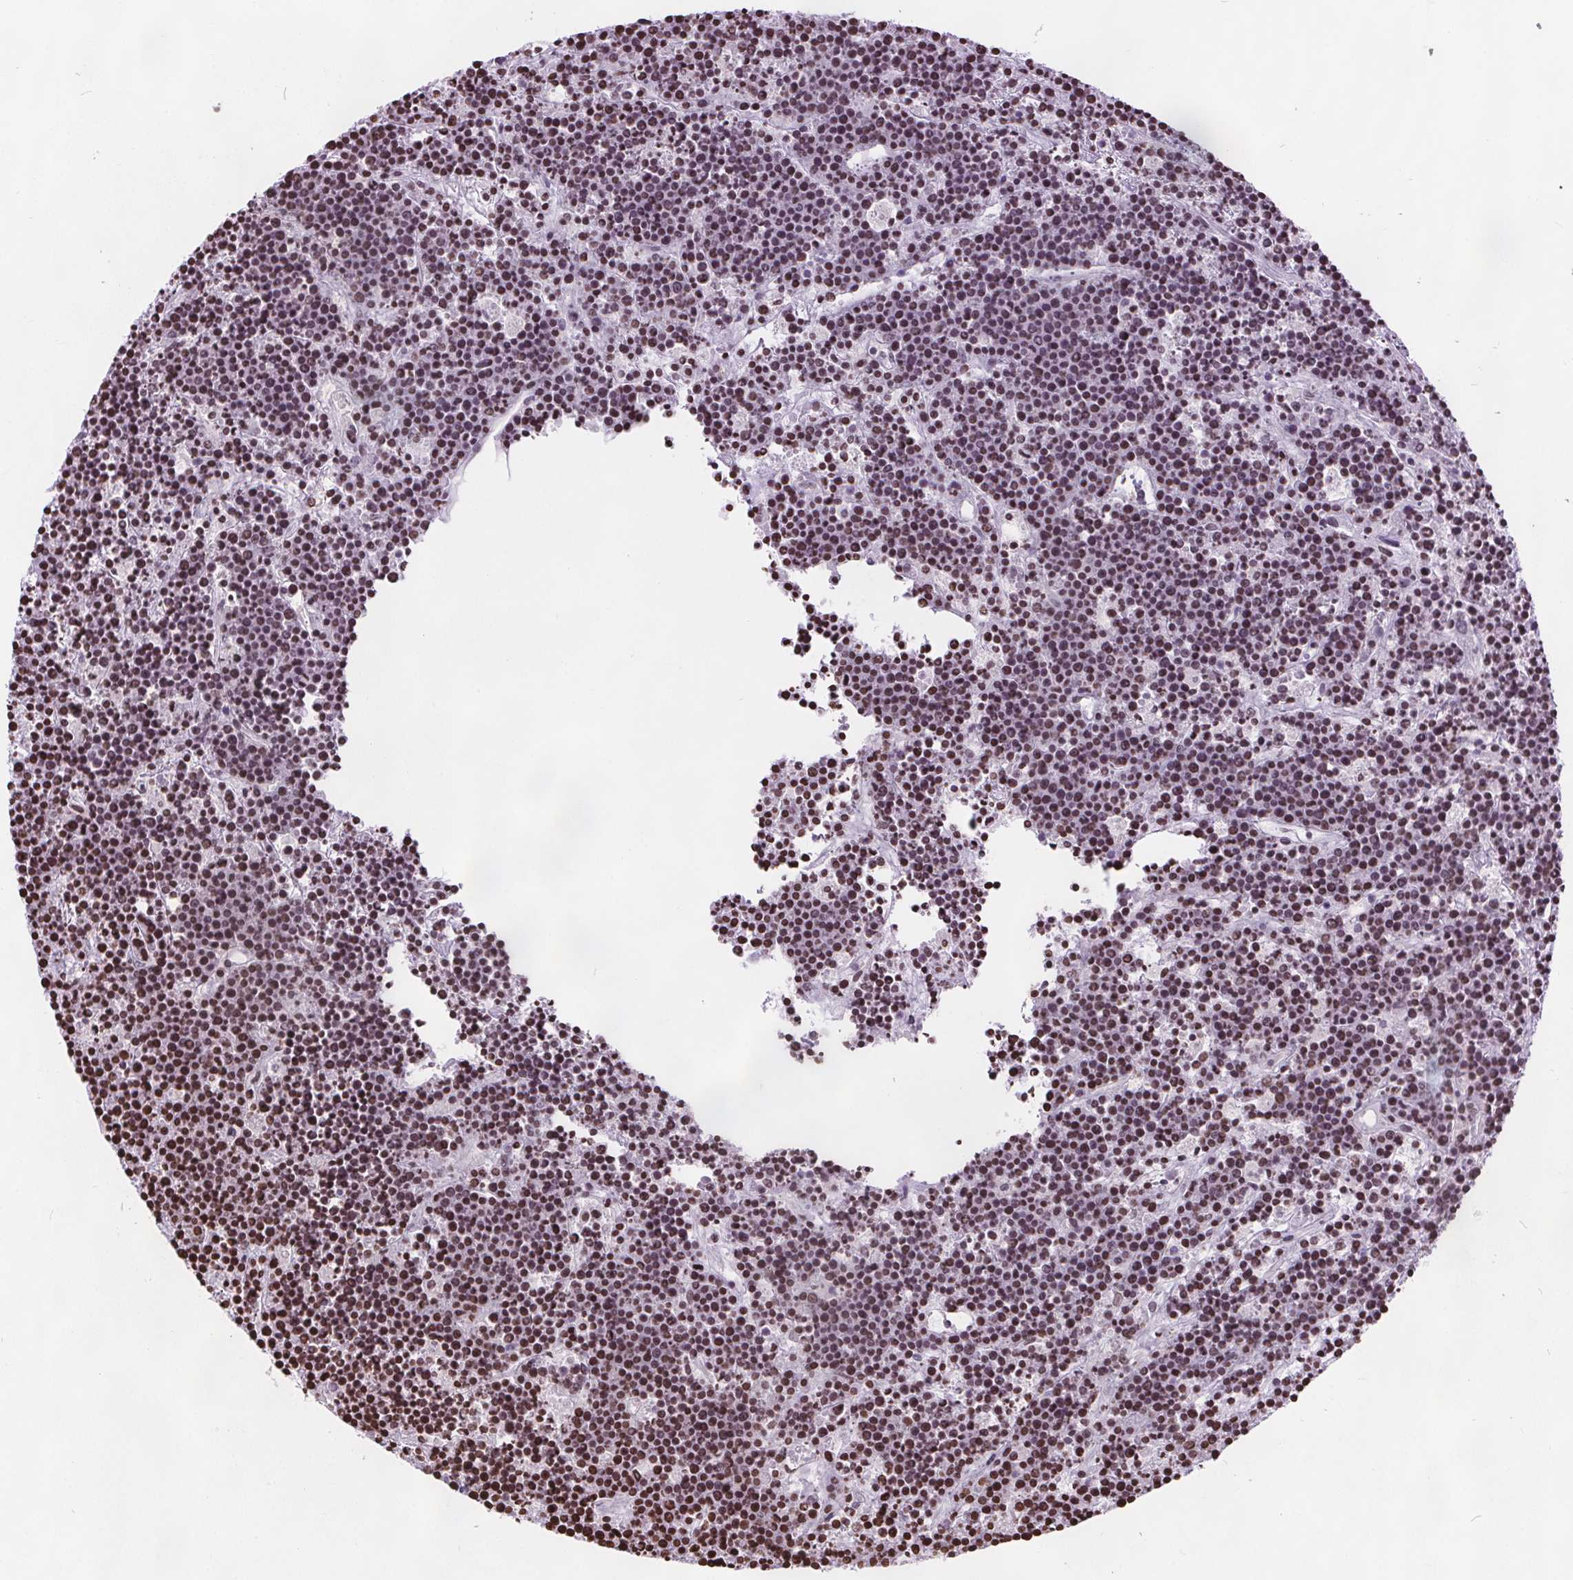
{"staining": {"intensity": "moderate", "quantity": ">75%", "location": "nuclear"}, "tissue": "lymphoma", "cell_type": "Tumor cells", "image_type": "cancer", "snomed": [{"axis": "morphology", "description": "Malignant lymphoma, non-Hodgkin's type, High grade"}, {"axis": "topography", "description": "Ovary"}], "caption": "DAB (3,3'-diaminobenzidine) immunohistochemical staining of human malignant lymphoma, non-Hodgkin's type (high-grade) reveals moderate nuclear protein positivity in approximately >75% of tumor cells.", "gene": "ISLR2", "patient": {"sex": "female", "age": 56}}